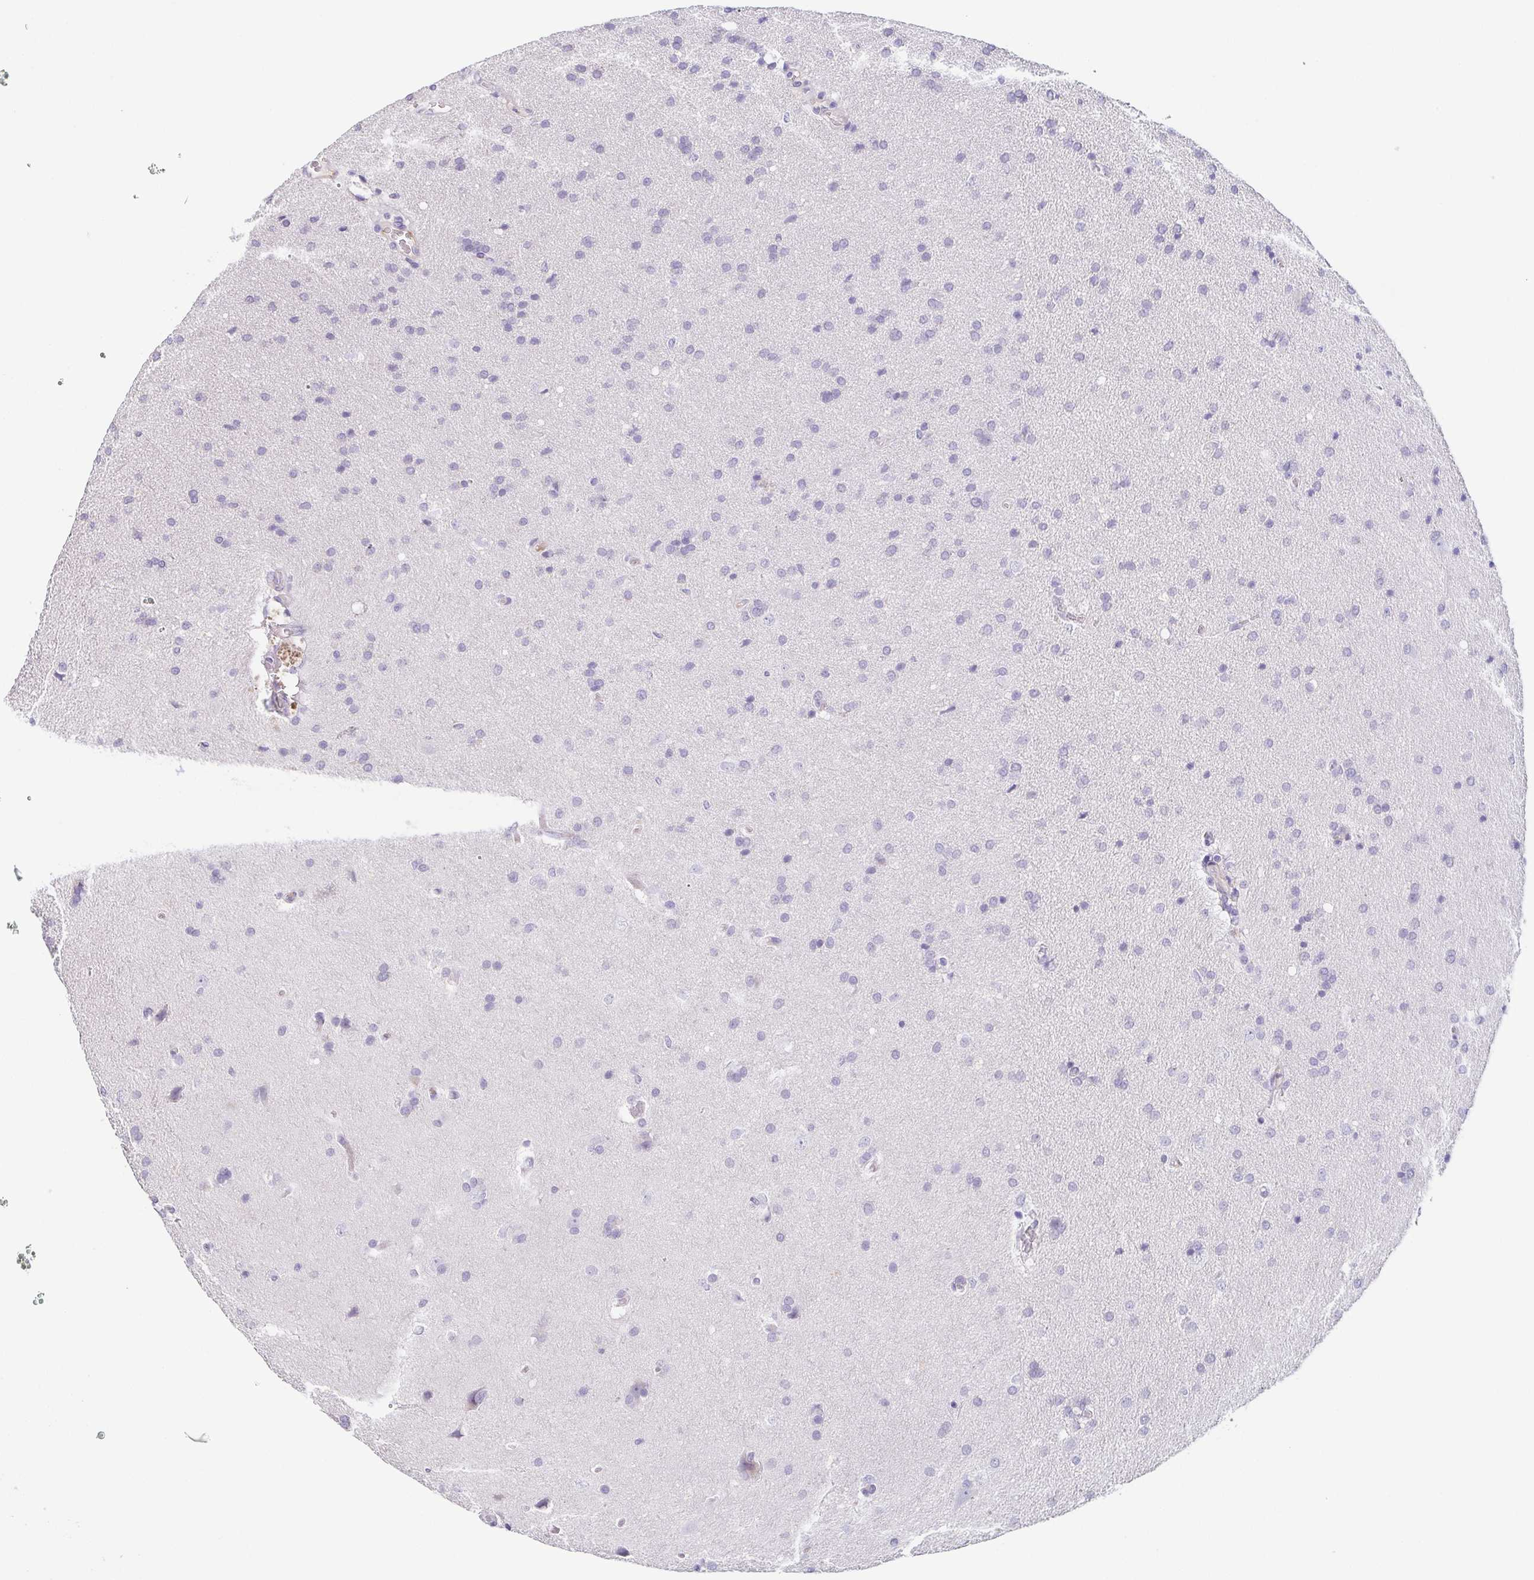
{"staining": {"intensity": "negative", "quantity": "none", "location": "none"}, "tissue": "glioma", "cell_type": "Tumor cells", "image_type": "cancer", "snomed": [{"axis": "morphology", "description": "Glioma, malignant, Low grade"}, {"axis": "topography", "description": "Brain"}], "caption": "This is an immunohistochemistry micrograph of glioma. There is no staining in tumor cells.", "gene": "COL17A1", "patient": {"sex": "female", "age": 54}}